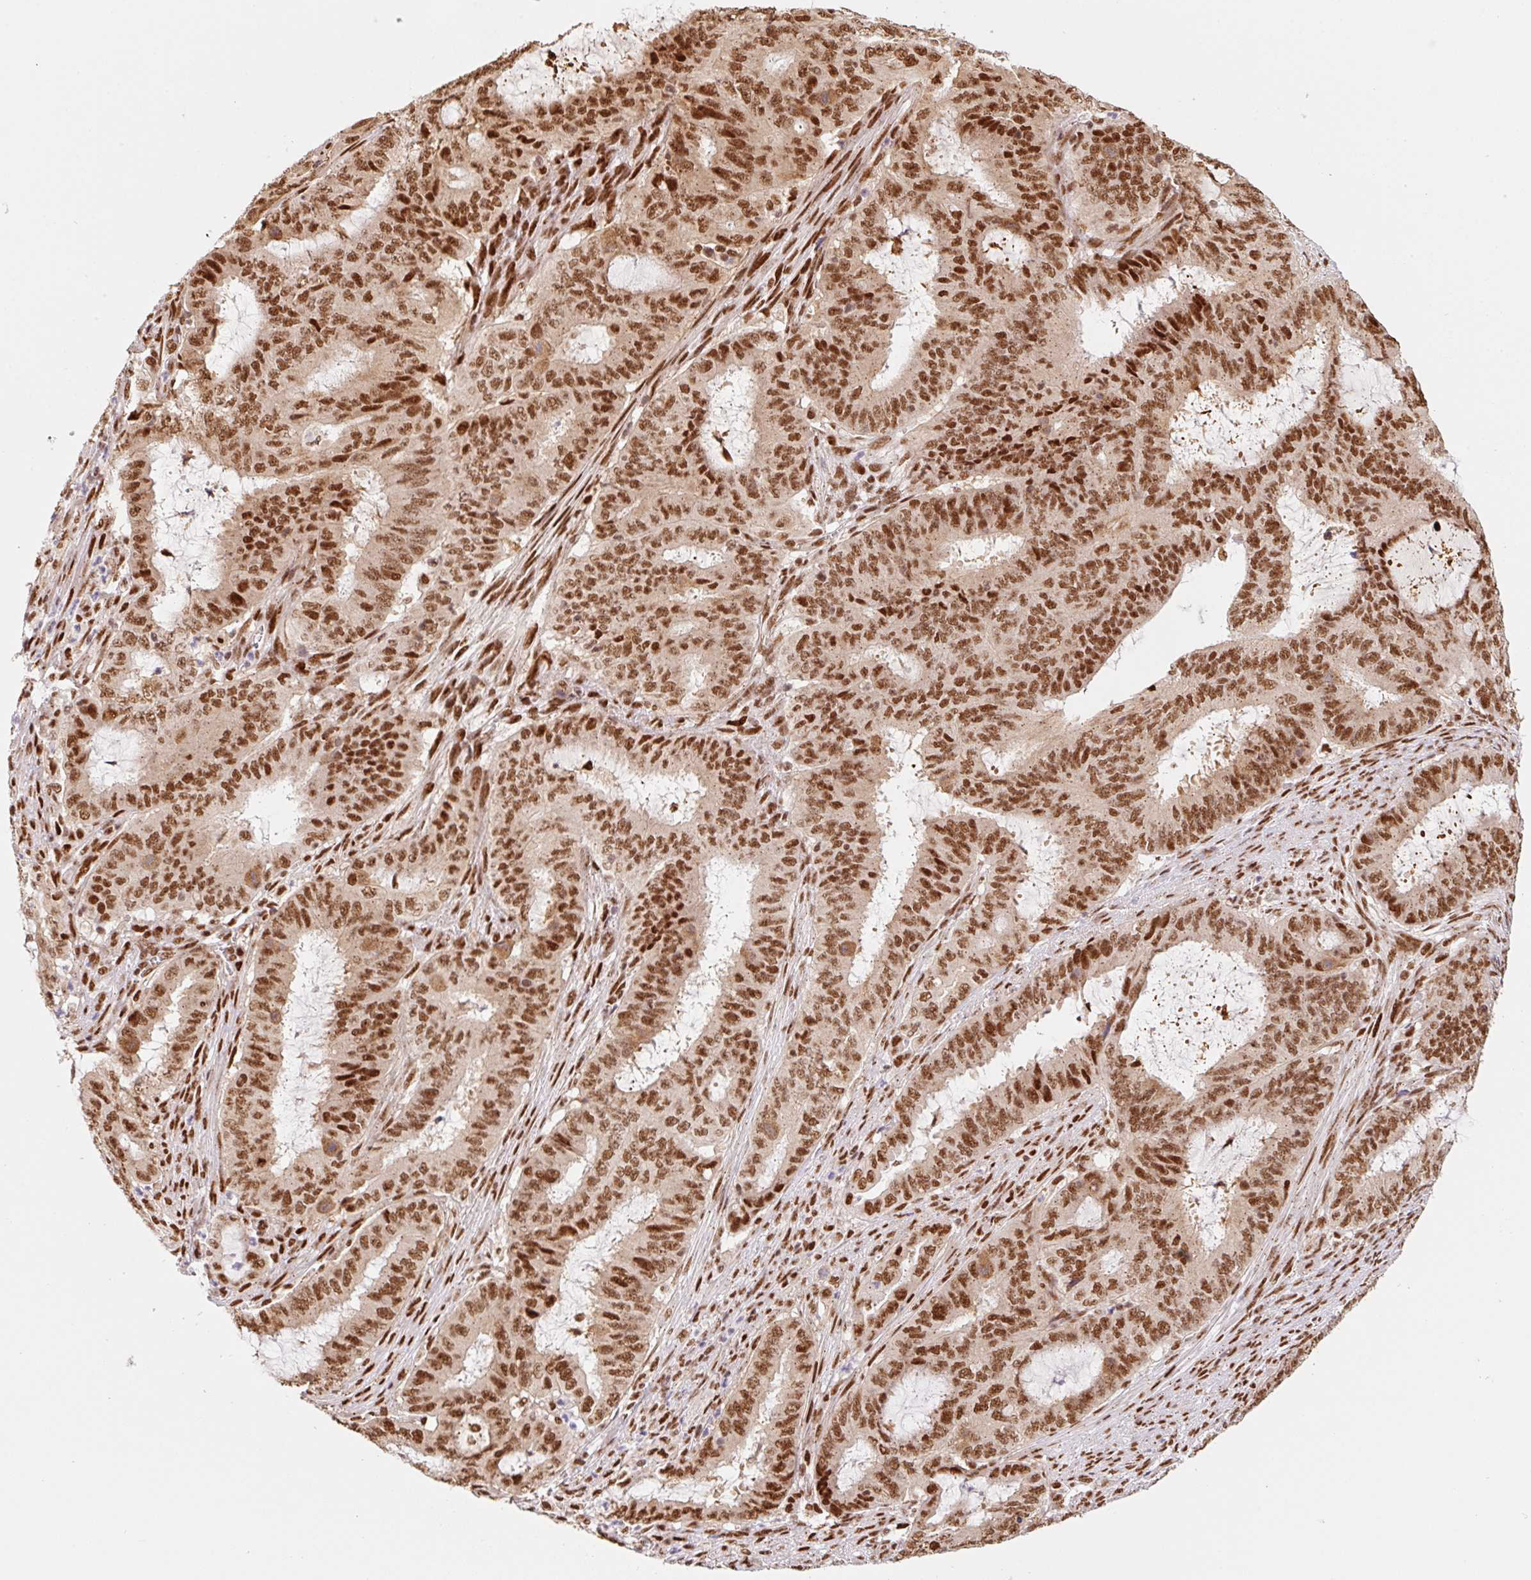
{"staining": {"intensity": "strong", "quantity": ">75%", "location": "cytoplasmic/membranous,nuclear"}, "tissue": "endometrial cancer", "cell_type": "Tumor cells", "image_type": "cancer", "snomed": [{"axis": "morphology", "description": "Adenocarcinoma, NOS"}, {"axis": "topography", "description": "Endometrium"}], "caption": "High-power microscopy captured an immunohistochemistry (IHC) histopathology image of adenocarcinoma (endometrial), revealing strong cytoplasmic/membranous and nuclear expression in about >75% of tumor cells. The protein is shown in brown color, while the nuclei are stained blue.", "gene": "GPR139", "patient": {"sex": "female", "age": 51}}